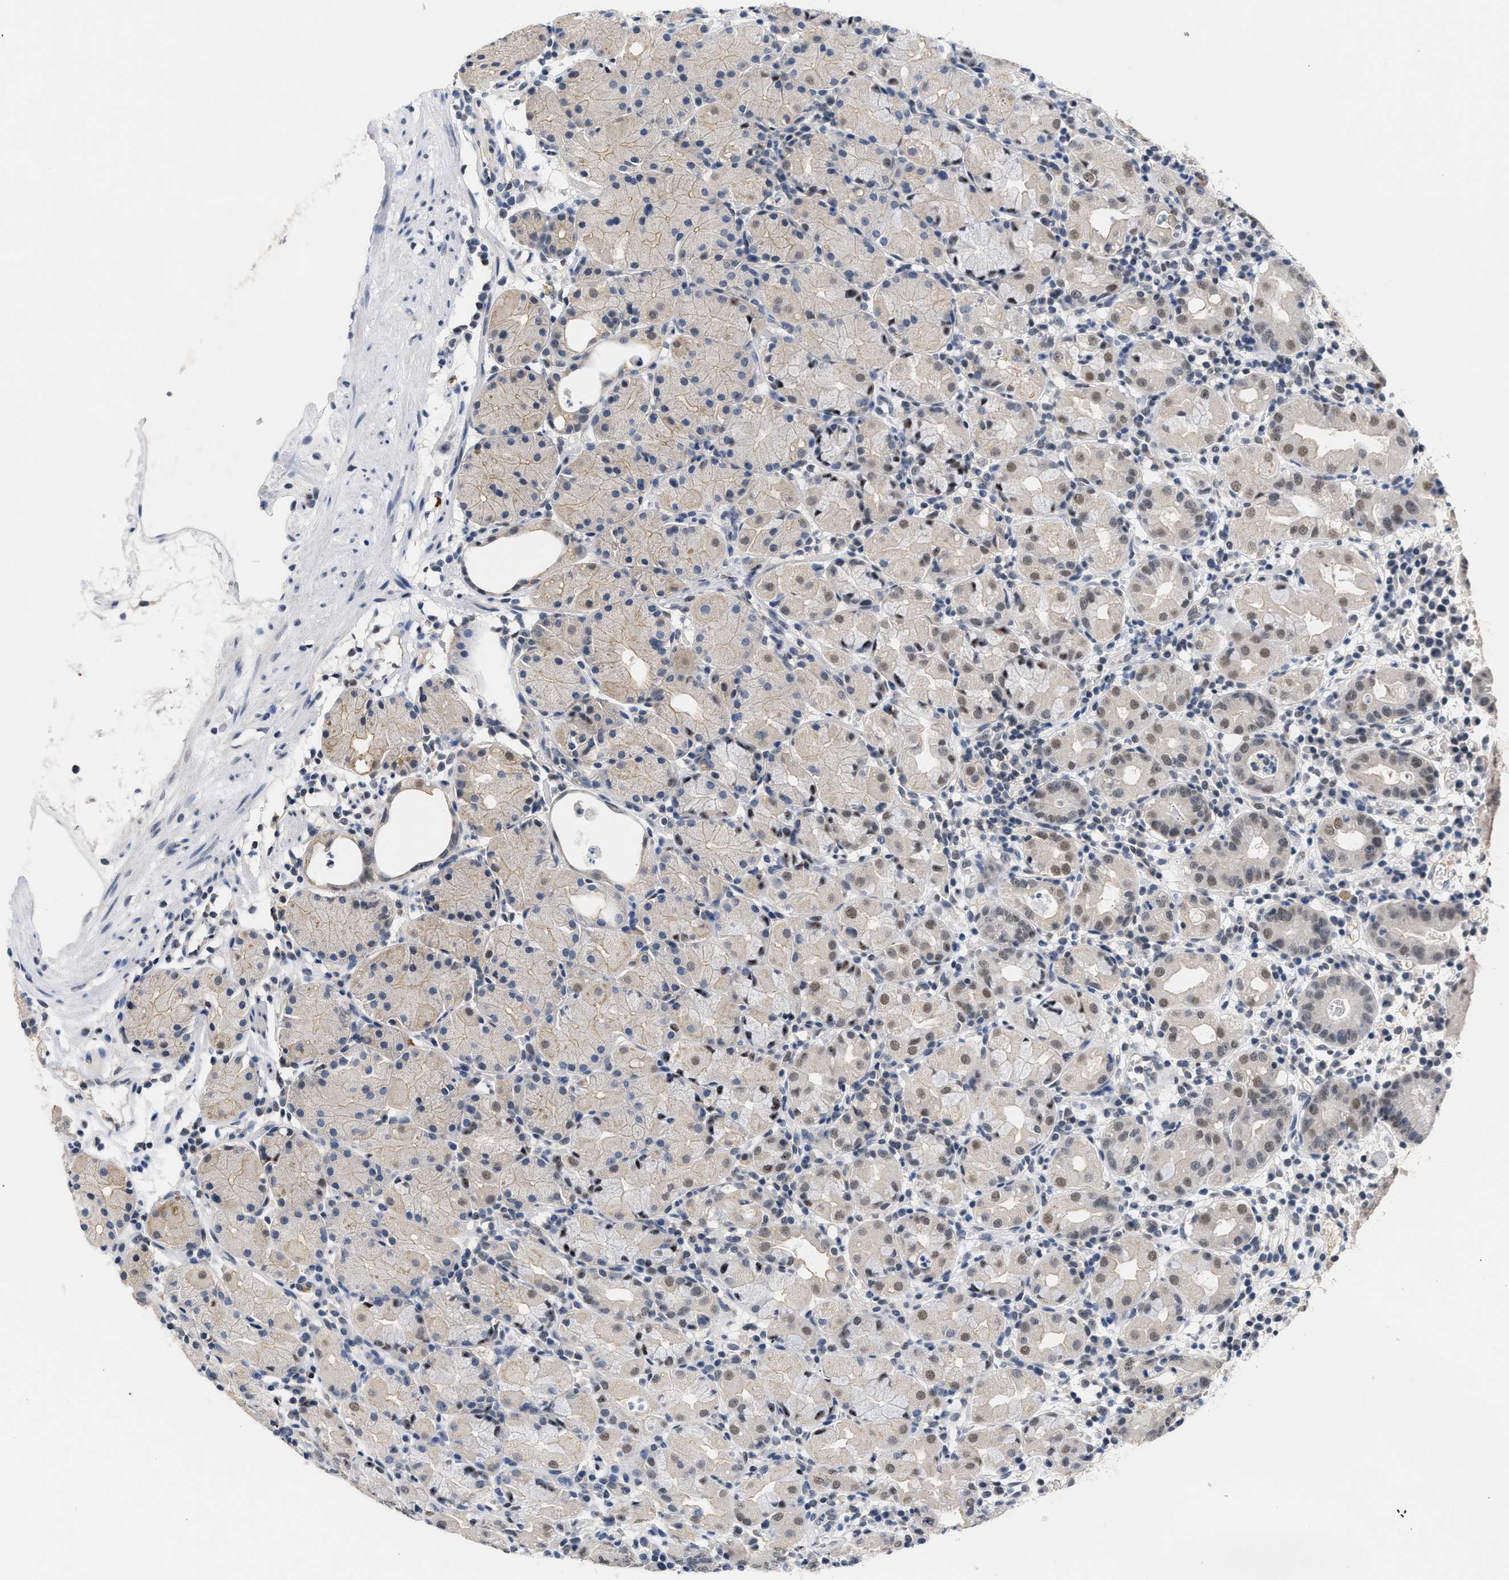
{"staining": {"intensity": "moderate", "quantity": "25%-75%", "location": "nuclear"}, "tissue": "stomach", "cell_type": "Glandular cells", "image_type": "normal", "snomed": [{"axis": "morphology", "description": "Normal tissue, NOS"}, {"axis": "topography", "description": "Stomach"}, {"axis": "topography", "description": "Stomach, lower"}], "caption": "Immunohistochemical staining of unremarkable human stomach reveals 25%-75% levels of moderate nuclear protein staining in about 25%-75% of glandular cells. Using DAB (brown) and hematoxylin (blue) stains, captured at high magnification using brightfield microscopy.", "gene": "GGNBP2", "patient": {"sex": "female", "age": 75}}